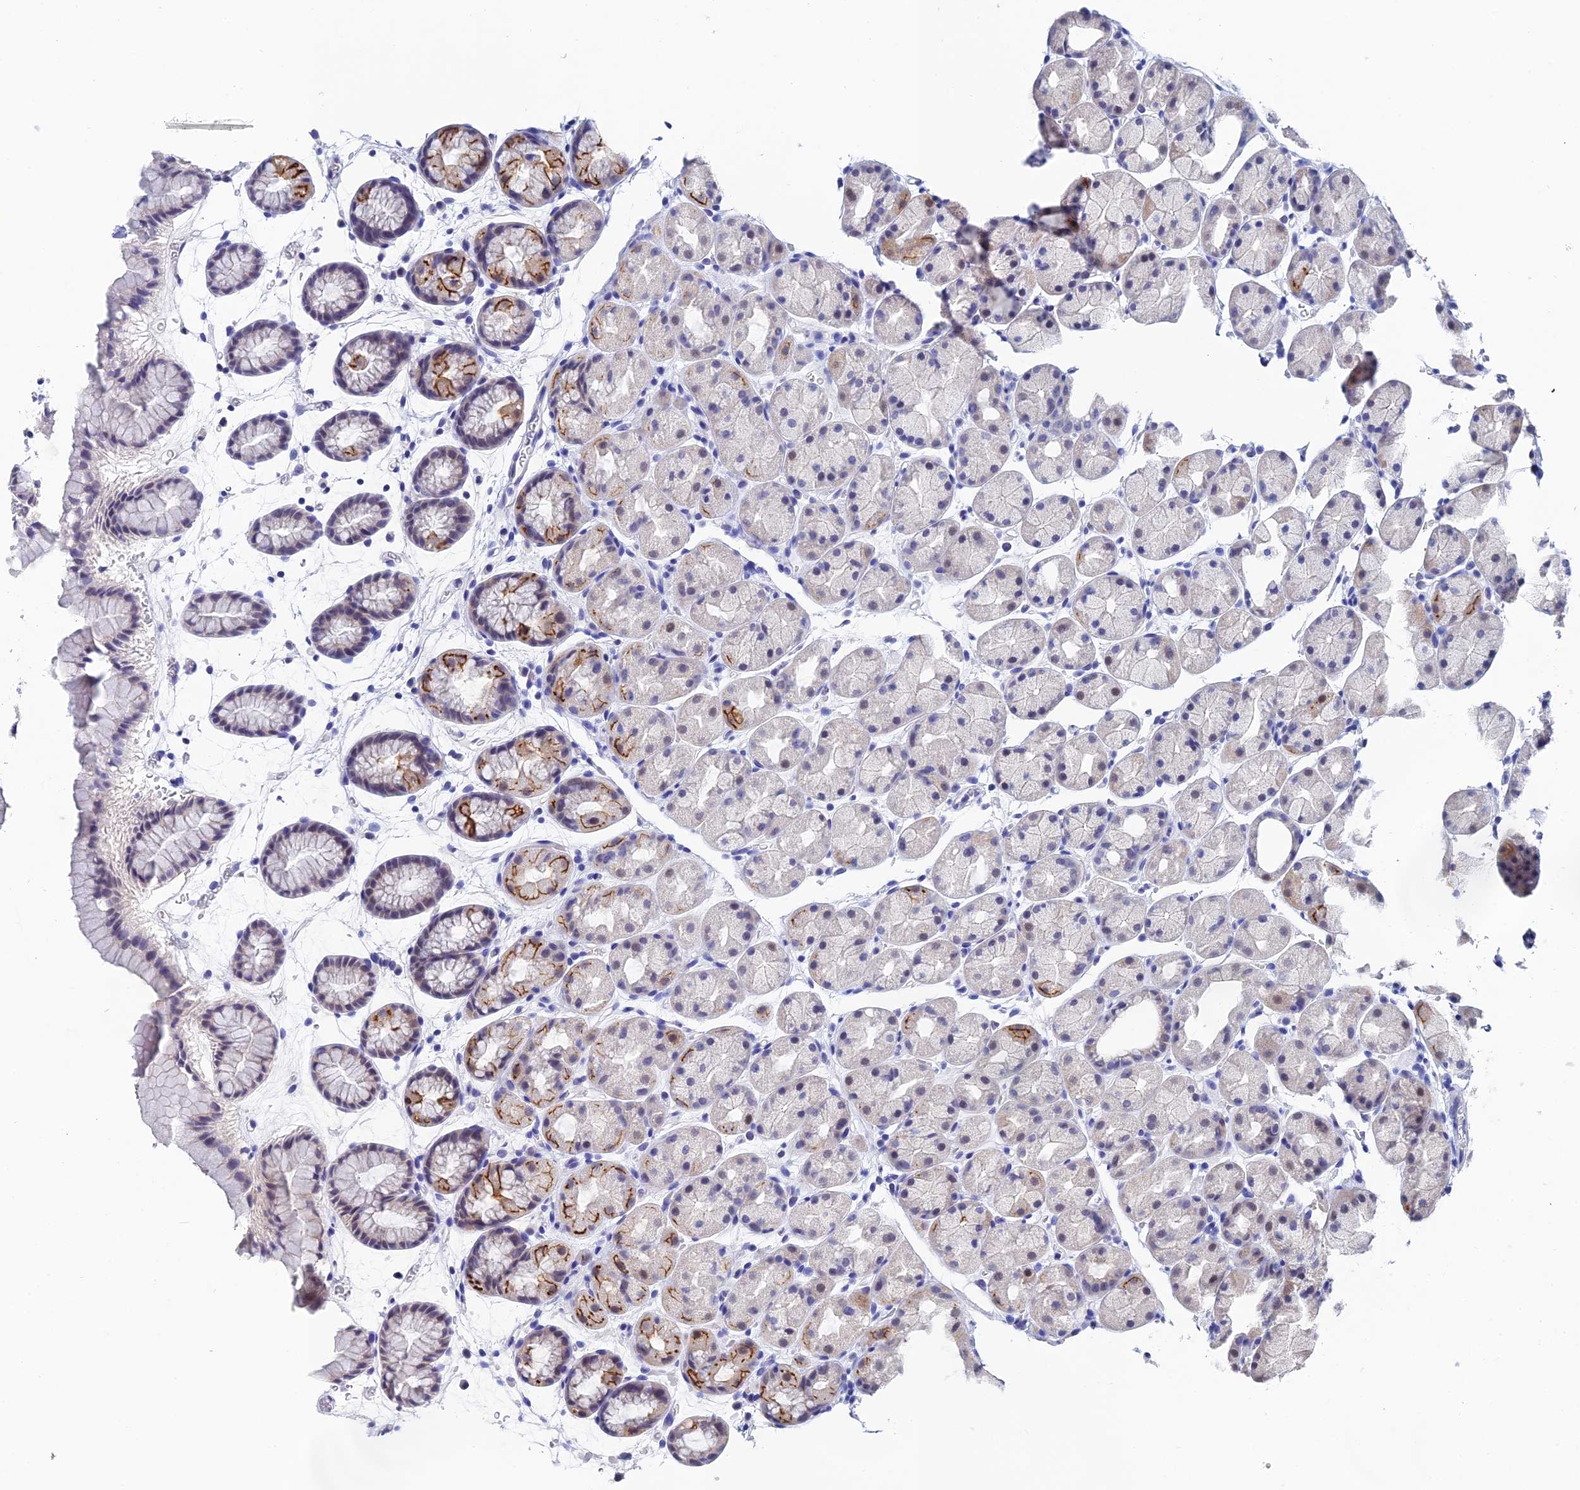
{"staining": {"intensity": "strong", "quantity": "<25%", "location": "cytoplasmic/membranous,nuclear"}, "tissue": "stomach", "cell_type": "Glandular cells", "image_type": "normal", "snomed": [{"axis": "morphology", "description": "Normal tissue, NOS"}, {"axis": "topography", "description": "Stomach, upper"}, {"axis": "topography", "description": "Stomach"}], "caption": "This photomicrograph shows unremarkable stomach stained with immunohistochemistry (IHC) to label a protein in brown. The cytoplasmic/membranous,nuclear of glandular cells show strong positivity for the protein. Nuclei are counter-stained blue.", "gene": "OCM2", "patient": {"sex": "male", "age": 47}}